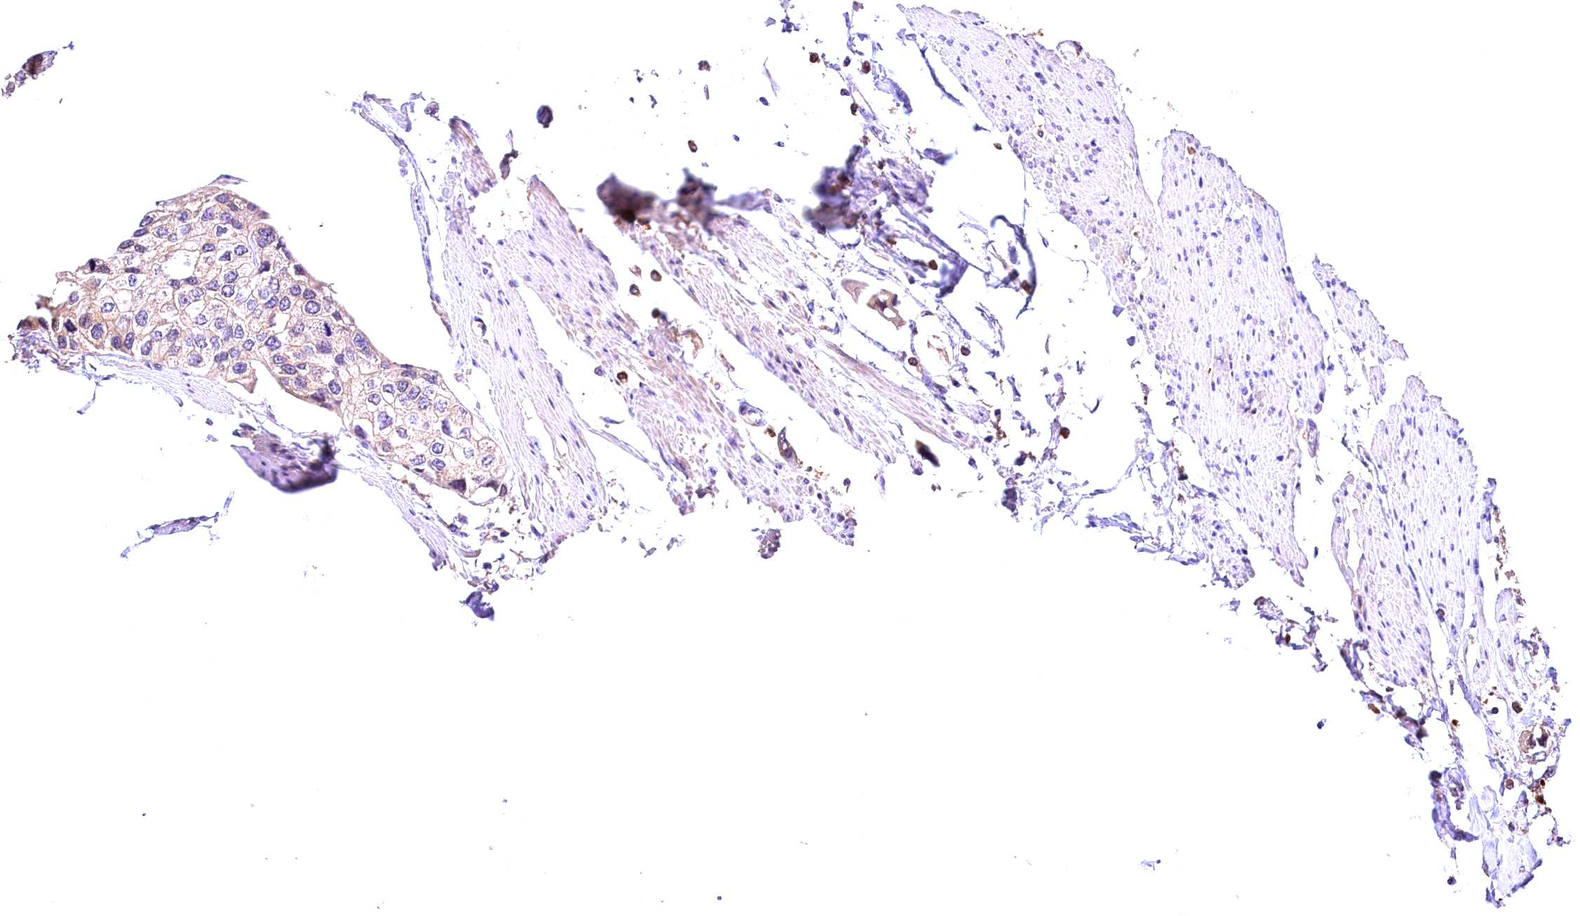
{"staining": {"intensity": "weak", "quantity": "<25%", "location": "cytoplasmic/membranous"}, "tissue": "urothelial cancer", "cell_type": "Tumor cells", "image_type": "cancer", "snomed": [{"axis": "morphology", "description": "Urothelial carcinoma, High grade"}, {"axis": "topography", "description": "Urinary bladder"}], "caption": "High magnification brightfield microscopy of high-grade urothelial carcinoma stained with DAB (brown) and counterstained with hematoxylin (blue): tumor cells show no significant positivity.", "gene": "ARMC6", "patient": {"sex": "male", "age": 64}}